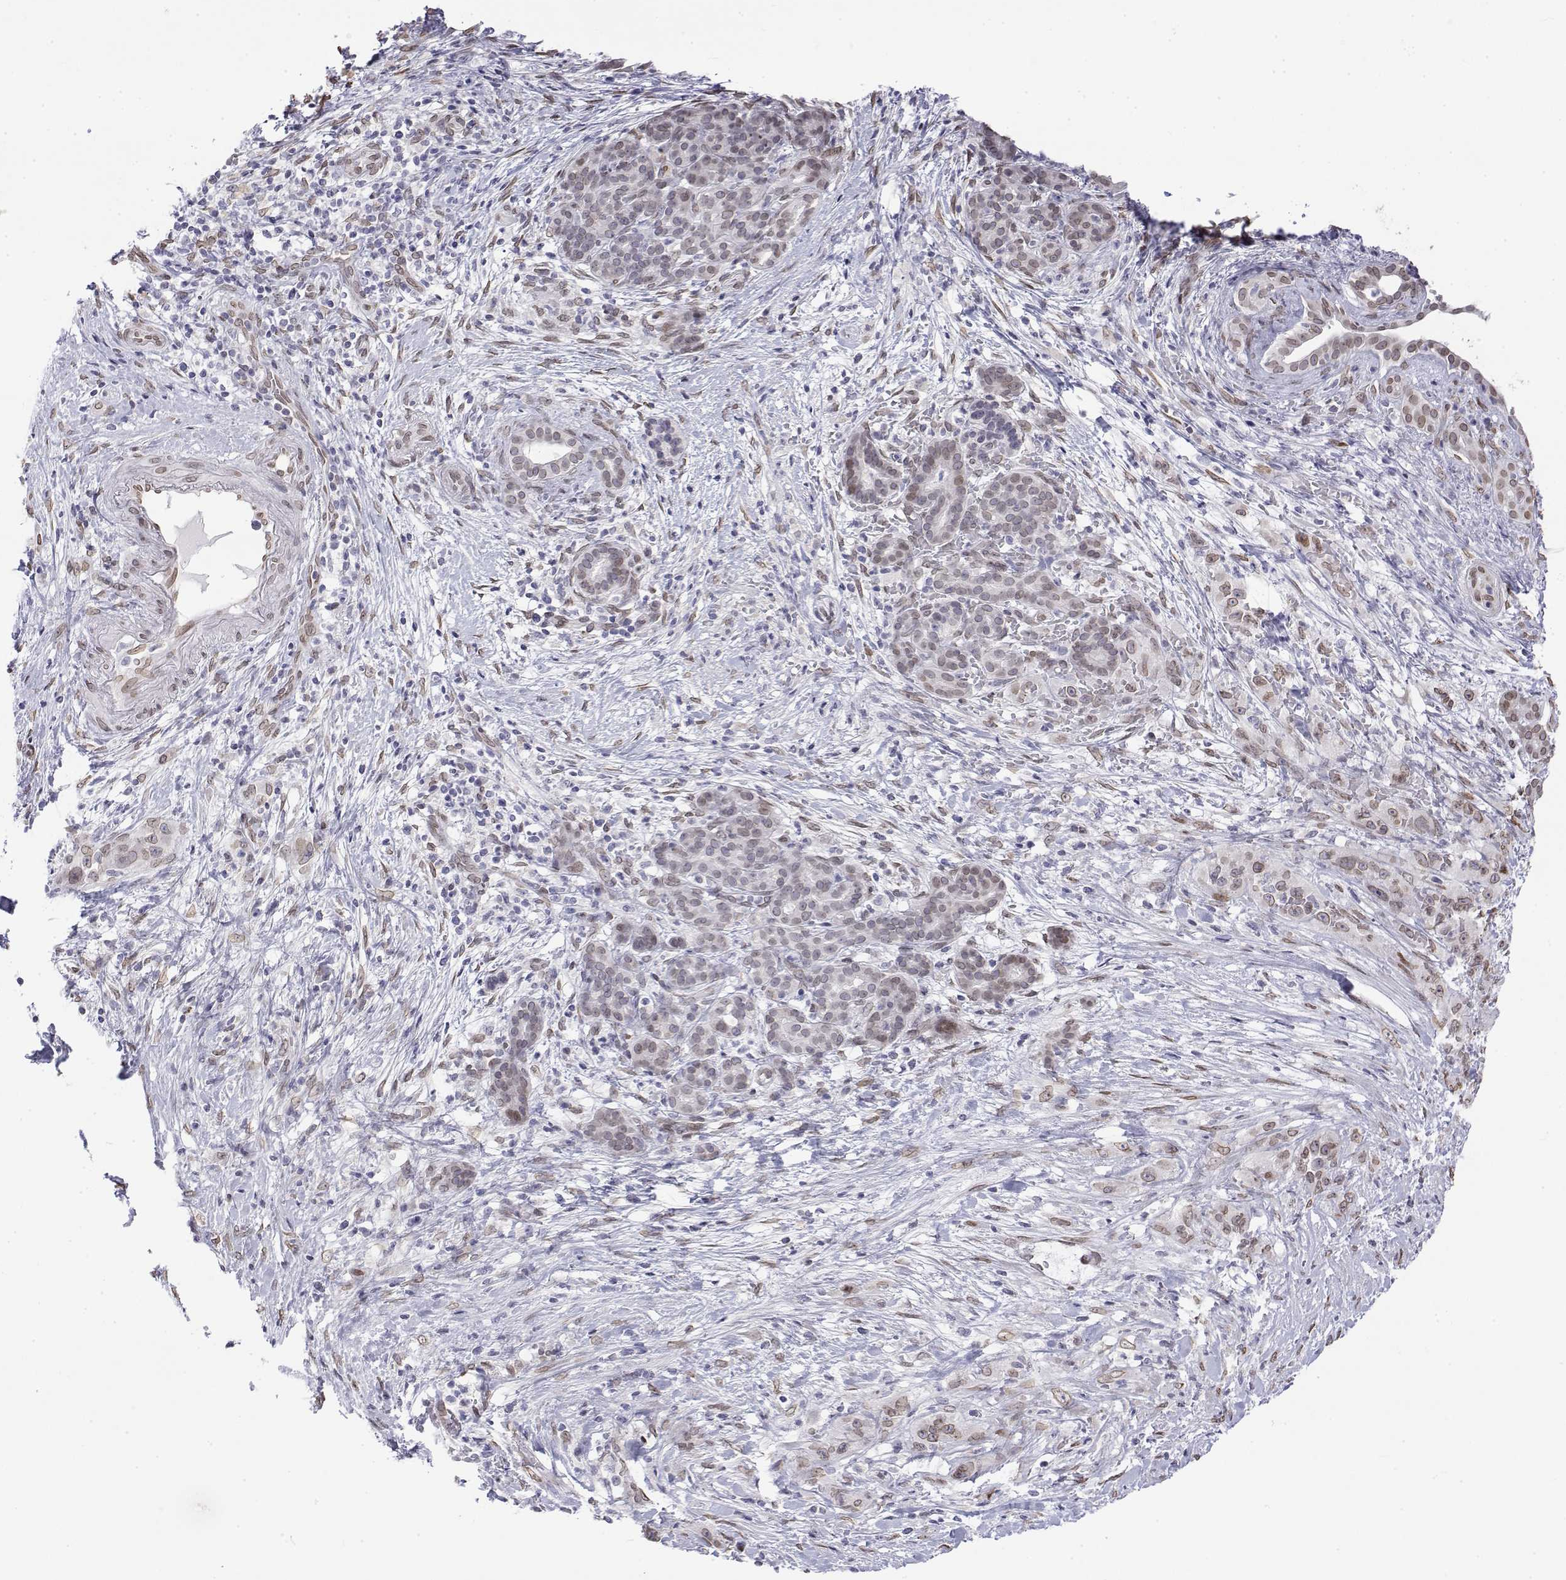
{"staining": {"intensity": "weak", "quantity": "25%-75%", "location": "nuclear"}, "tissue": "pancreatic cancer", "cell_type": "Tumor cells", "image_type": "cancer", "snomed": [{"axis": "morphology", "description": "Adenocarcinoma, NOS"}, {"axis": "topography", "description": "Pancreas"}], "caption": "Immunohistochemistry (DAB) staining of human adenocarcinoma (pancreatic) exhibits weak nuclear protein expression in about 25%-75% of tumor cells. Immunohistochemistry (ihc) stains the protein in brown and the nuclei are stained blue.", "gene": "ZNF532", "patient": {"sex": "male", "age": 44}}